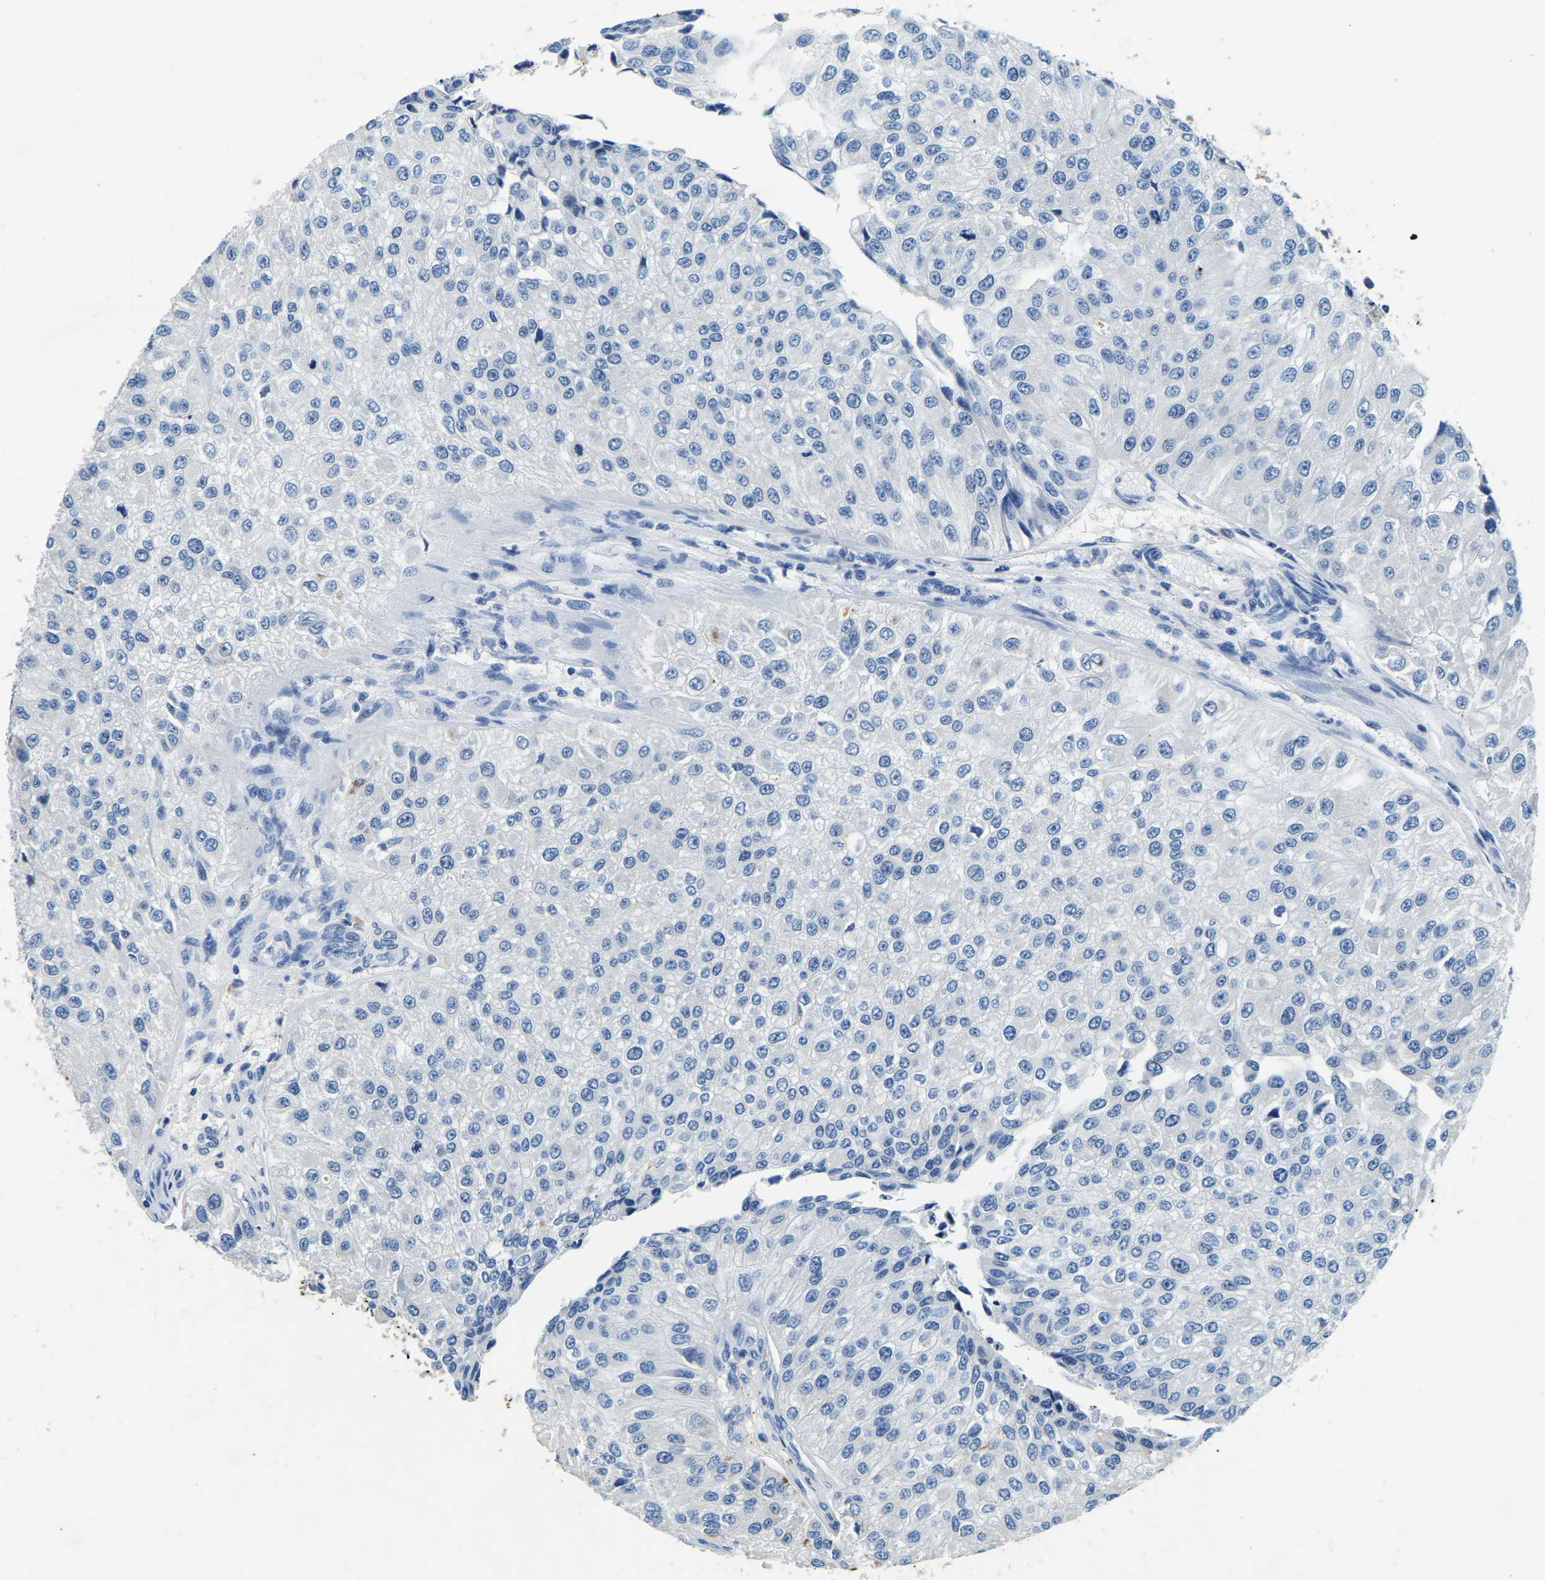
{"staining": {"intensity": "moderate", "quantity": "<25%", "location": "cytoplasmic/membranous"}, "tissue": "urothelial cancer", "cell_type": "Tumor cells", "image_type": "cancer", "snomed": [{"axis": "morphology", "description": "Urothelial carcinoma, High grade"}, {"axis": "topography", "description": "Kidney"}, {"axis": "topography", "description": "Urinary bladder"}], "caption": "Urothelial cancer was stained to show a protein in brown. There is low levels of moderate cytoplasmic/membranous expression in about <25% of tumor cells.", "gene": "UBN2", "patient": {"sex": "male", "age": 77}}